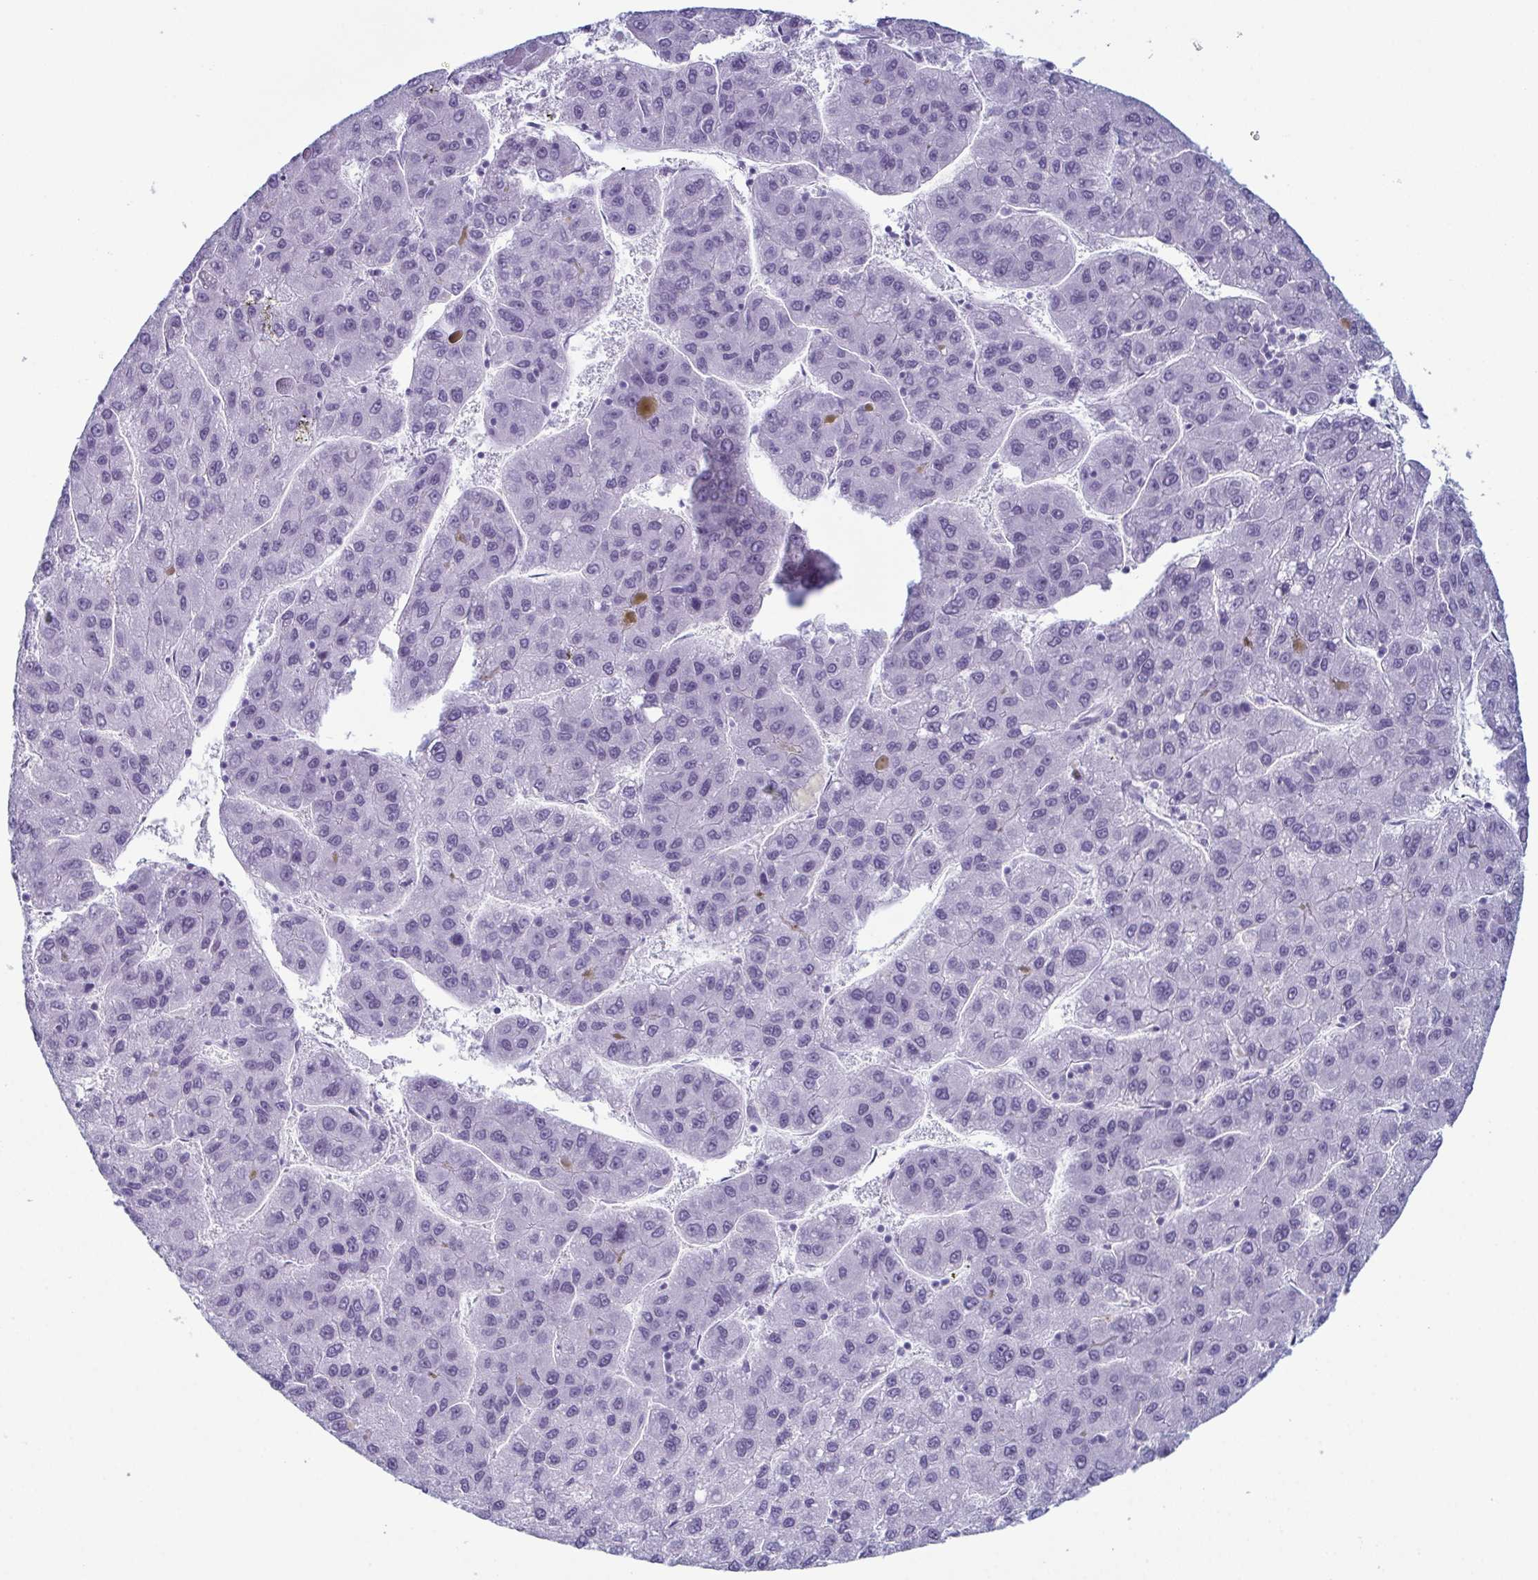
{"staining": {"intensity": "negative", "quantity": "none", "location": "none"}, "tissue": "liver cancer", "cell_type": "Tumor cells", "image_type": "cancer", "snomed": [{"axis": "morphology", "description": "Carcinoma, Hepatocellular, NOS"}, {"axis": "topography", "description": "Liver"}], "caption": "This is an immunohistochemistry (IHC) image of human liver cancer. There is no expression in tumor cells.", "gene": "RBM7", "patient": {"sex": "female", "age": 82}}